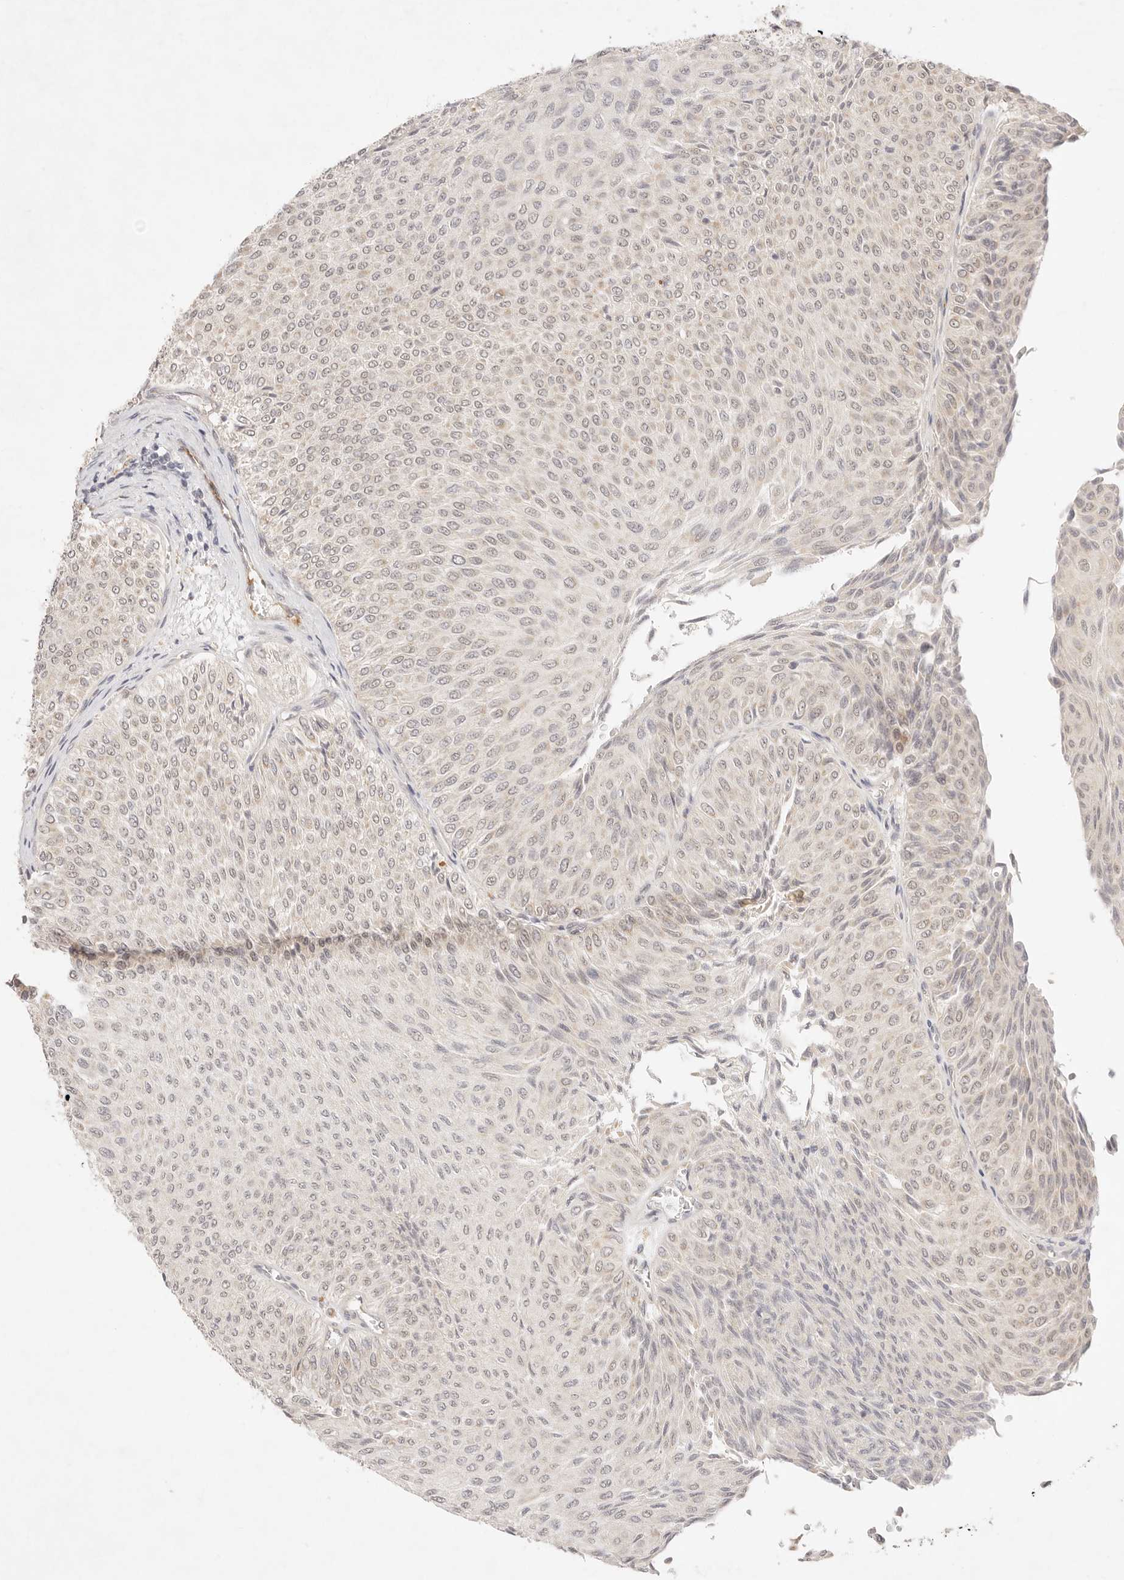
{"staining": {"intensity": "negative", "quantity": "none", "location": "none"}, "tissue": "urothelial cancer", "cell_type": "Tumor cells", "image_type": "cancer", "snomed": [{"axis": "morphology", "description": "Urothelial carcinoma, Low grade"}, {"axis": "topography", "description": "Urinary bladder"}], "caption": "This histopathology image is of urothelial cancer stained with immunohistochemistry (IHC) to label a protein in brown with the nuclei are counter-stained blue. There is no positivity in tumor cells.", "gene": "GPR156", "patient": {"sex": "male", "age": 78}}